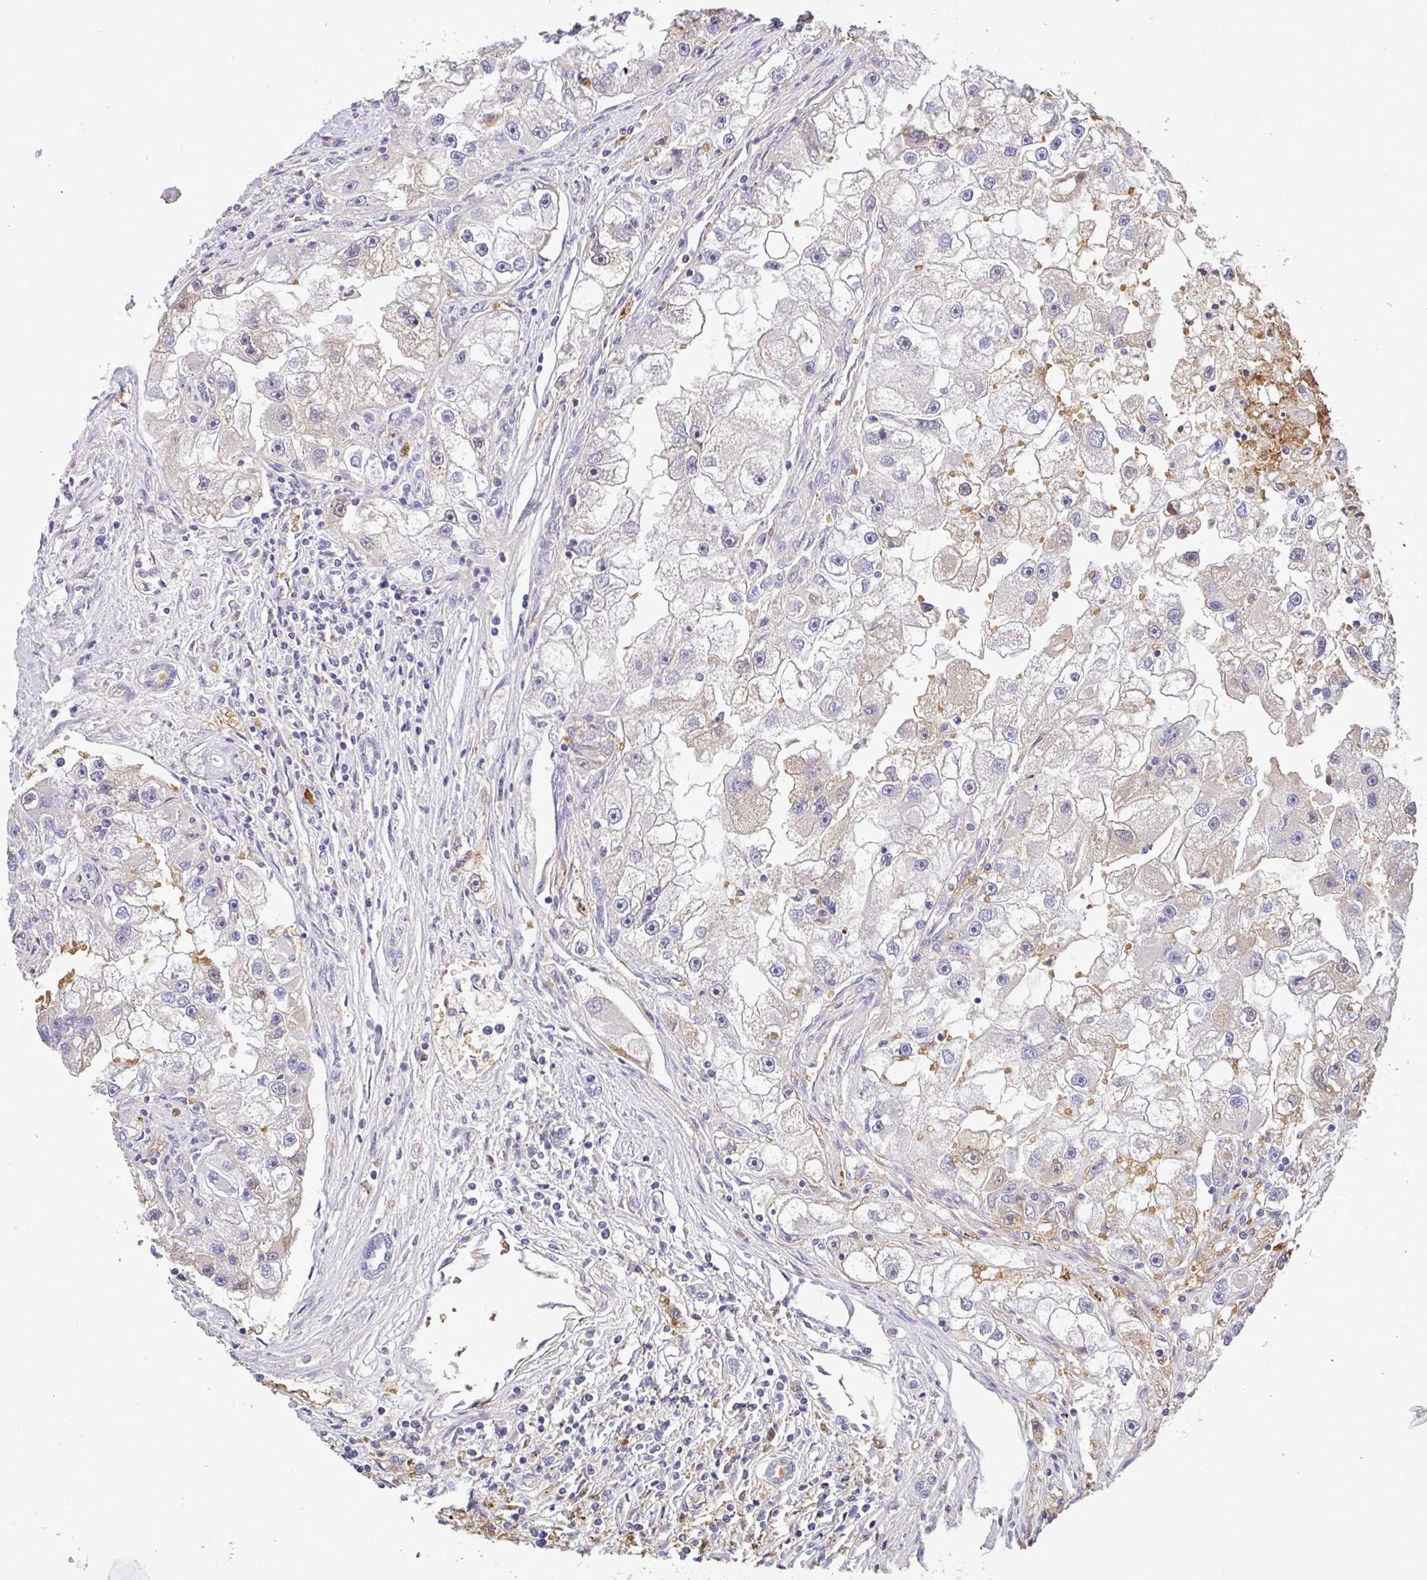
{"staining": {"intensity": "negative", "quantity": "none", "location": "none"}, "tissue": "renal cancer", "cell_type": "Tumor cells", "image_type": "cancer", "snomed": [{"axis": "morphology", "description": "Adenocarcinoma, NOS"}, {"axis": "topography", "description": "Kidney"}], "caption": "This is an immunohistochemistry (IHC) micrograph of human renal adenocarcinoma. There is no expression in tumor cells.", "gene": "C1QTNF9B", "patient": {"sex": "male", "age": 63}}